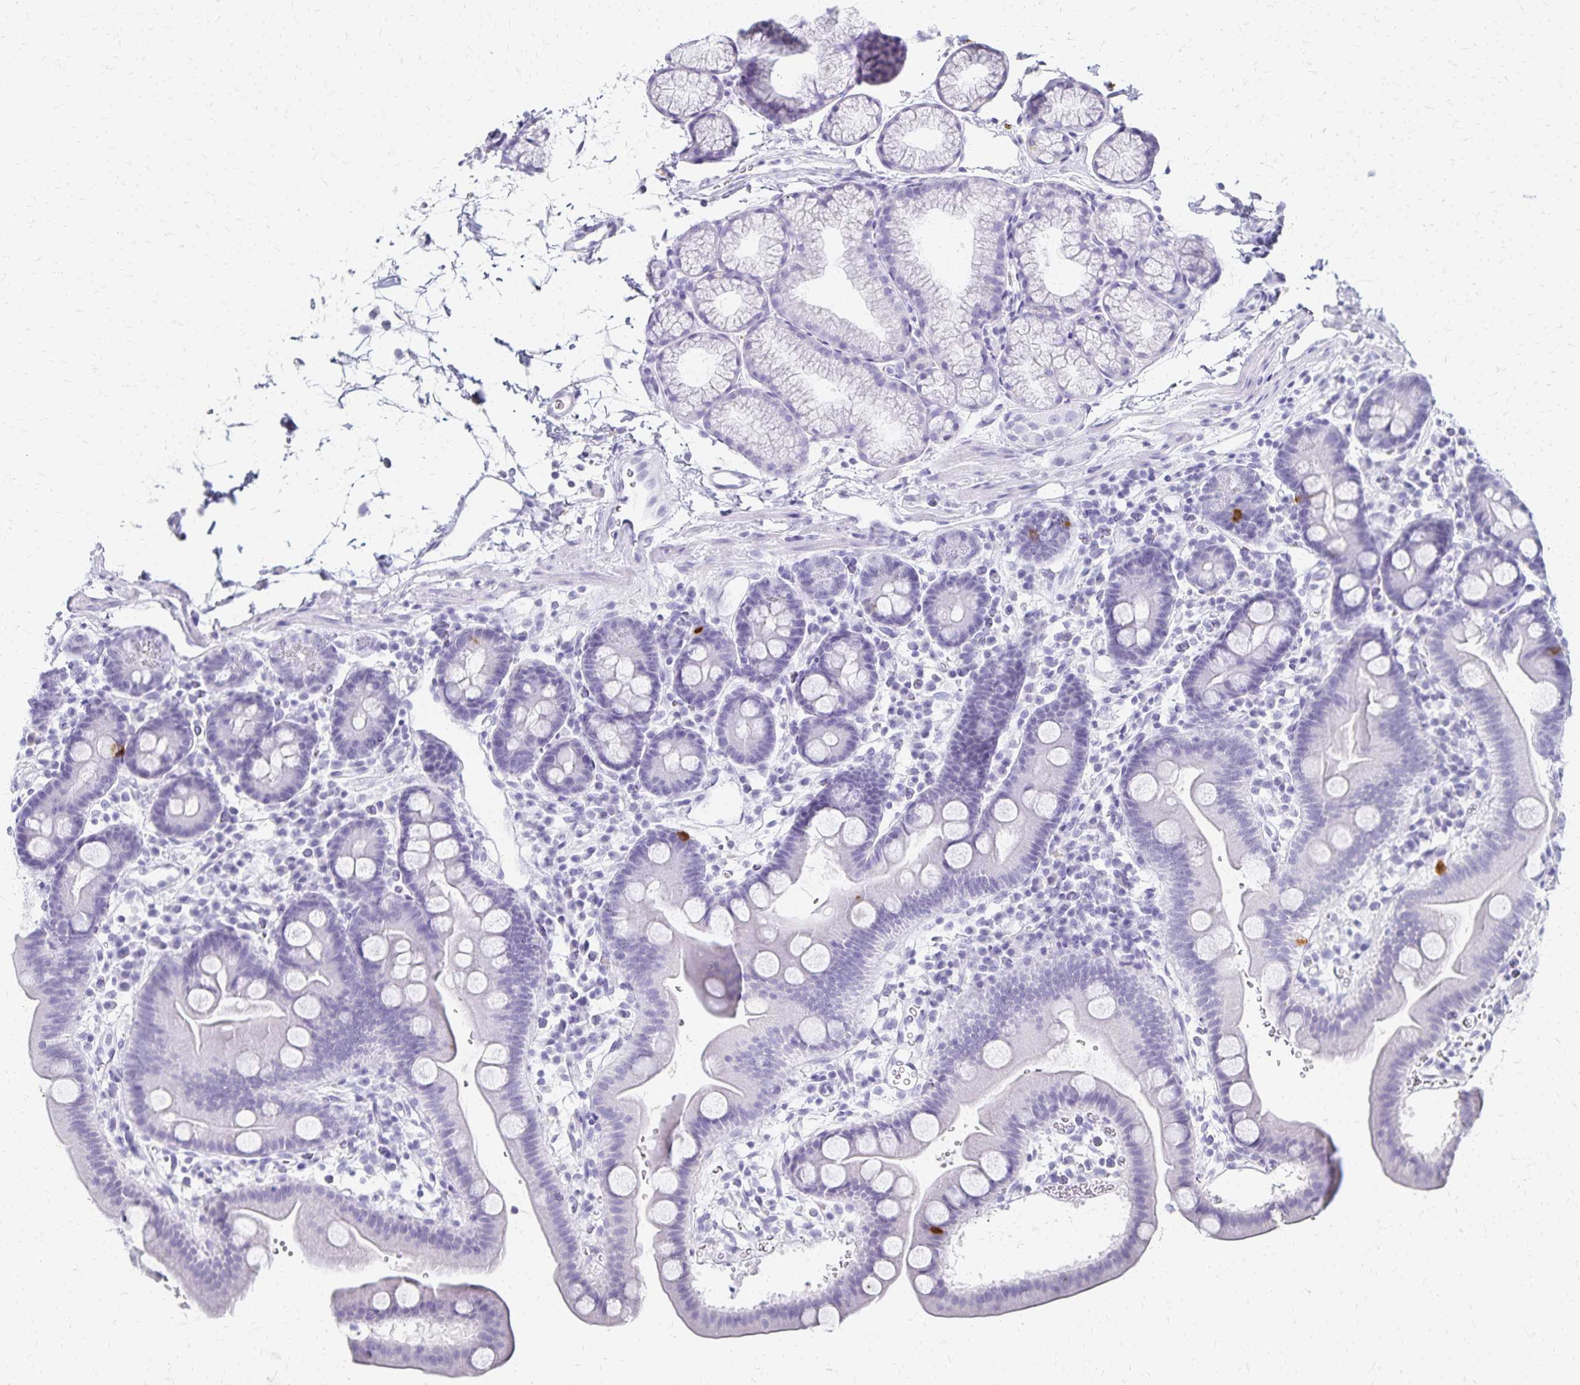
{"staining": {"intensity": "strong", "quantity": "<25%", "location": "cytoplasmic/membranous"}, "tissue": "duodenum", "cell_type": "Glandular cells", "image_type": "normal", "snomed": [{"axis": "morphology", "description": "Normal tissue, NOS"}, {"axis": "topography", "description": "Duodenum"}], "caption": "DAB immunohistochemical staining of benign duodenum demonstrates strong cytoplasmic/membranous protein positivity in approximately <25% of glandular cells. (DAB (3,3'-diaminobenzidine) = brown stain, brightfield microscopy at high magnification).", "gene": "GIP", "patient": {"sex": "male", "age": 59}}